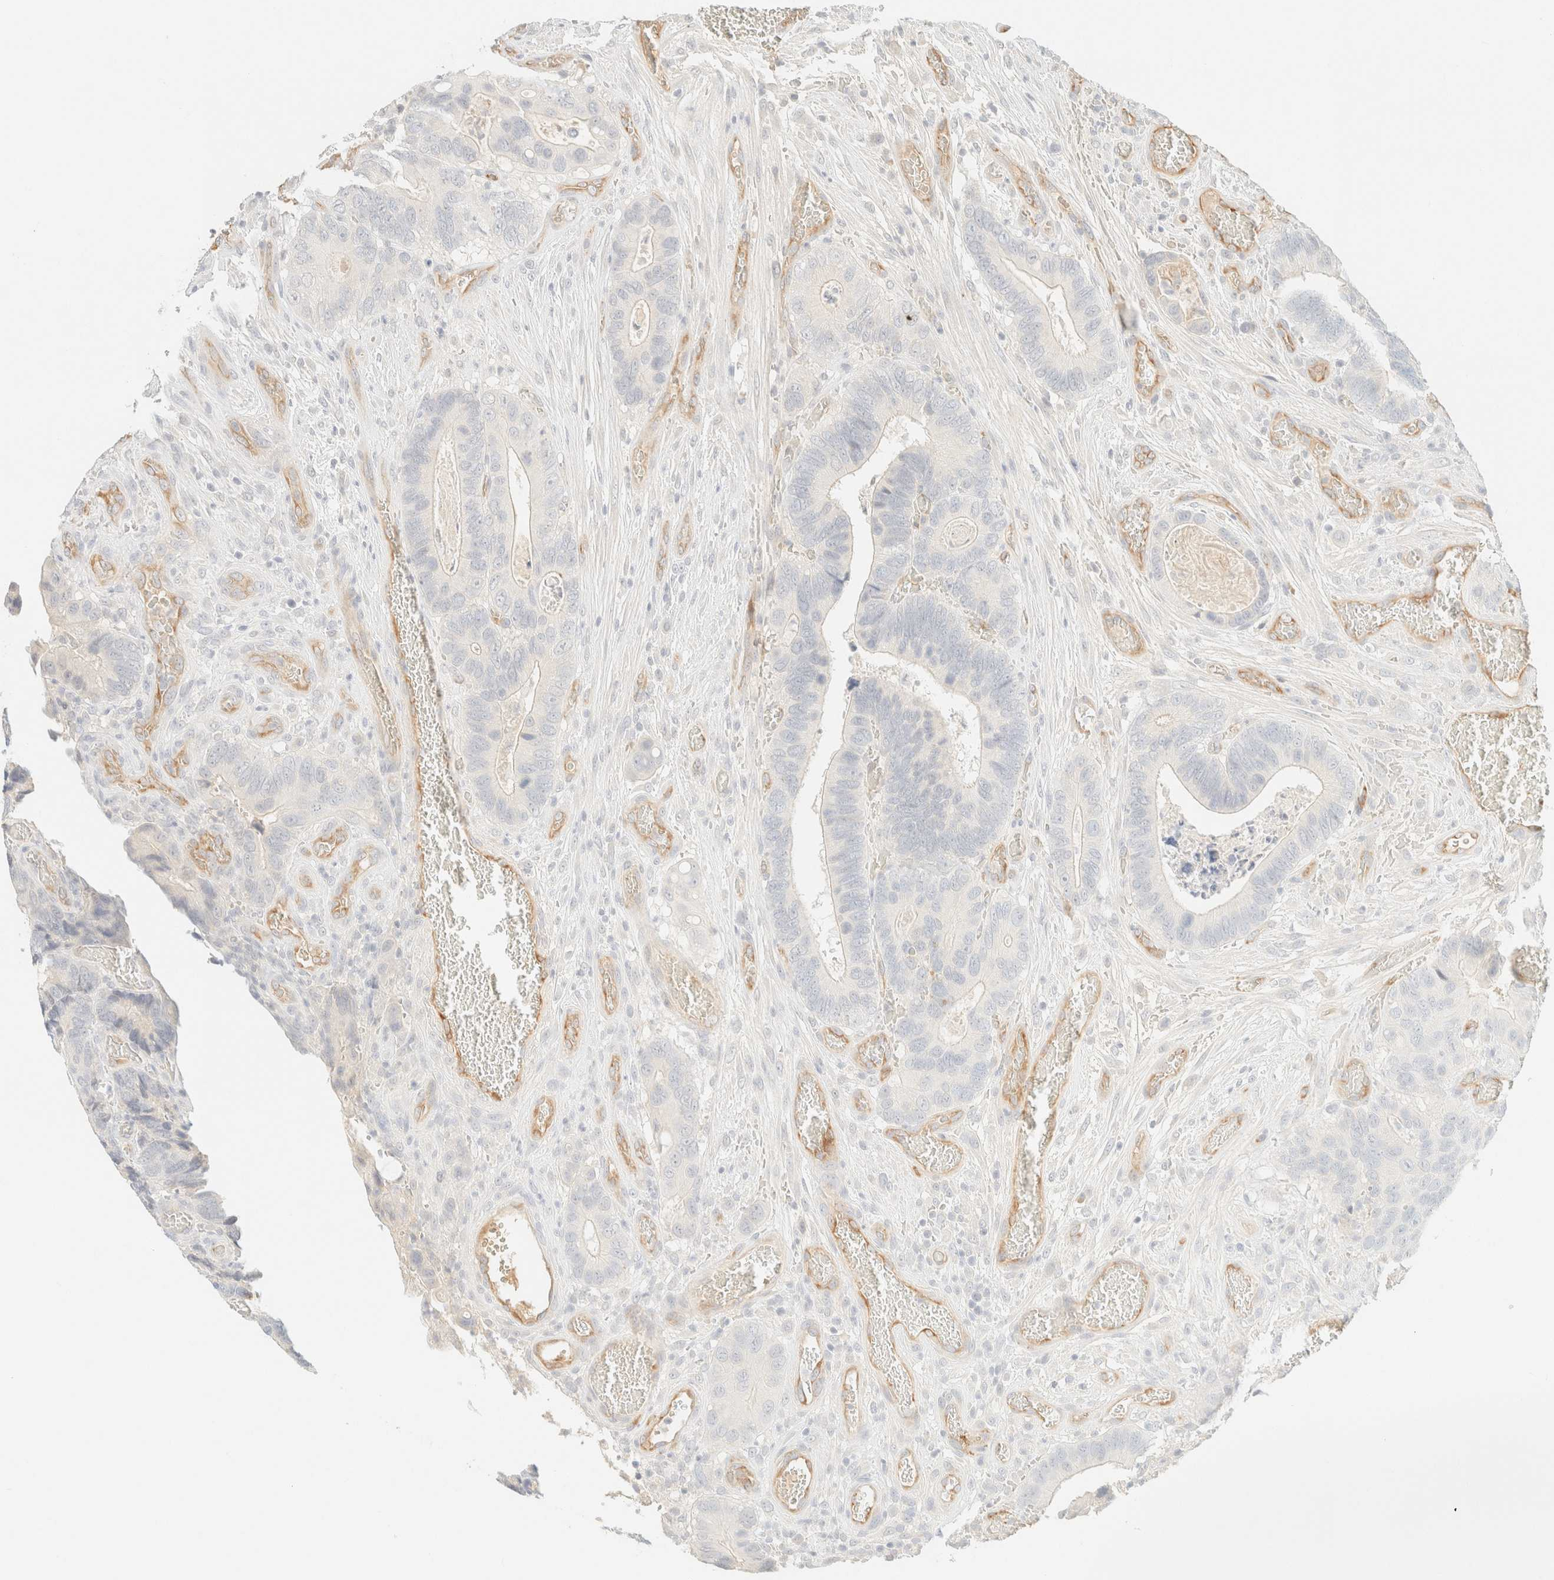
{"staining": {"intensity": "negative", "quantity": "none", "location": "none"}, "tissue": "colorectal cancer", "cell_type": "Tumor cells", "image_type": "cancer", "snomed": [{"axis": "morphology", "description": "Adenocarcinoma, NOS"}, {"axis": "topography", "description": "Colon"}], "caption": "Tumor cells show no significant positivity in adenocarcinoma (colorectal).", "gene": "SPARCL1", "patient": {"sex": "male", "age": 72}}